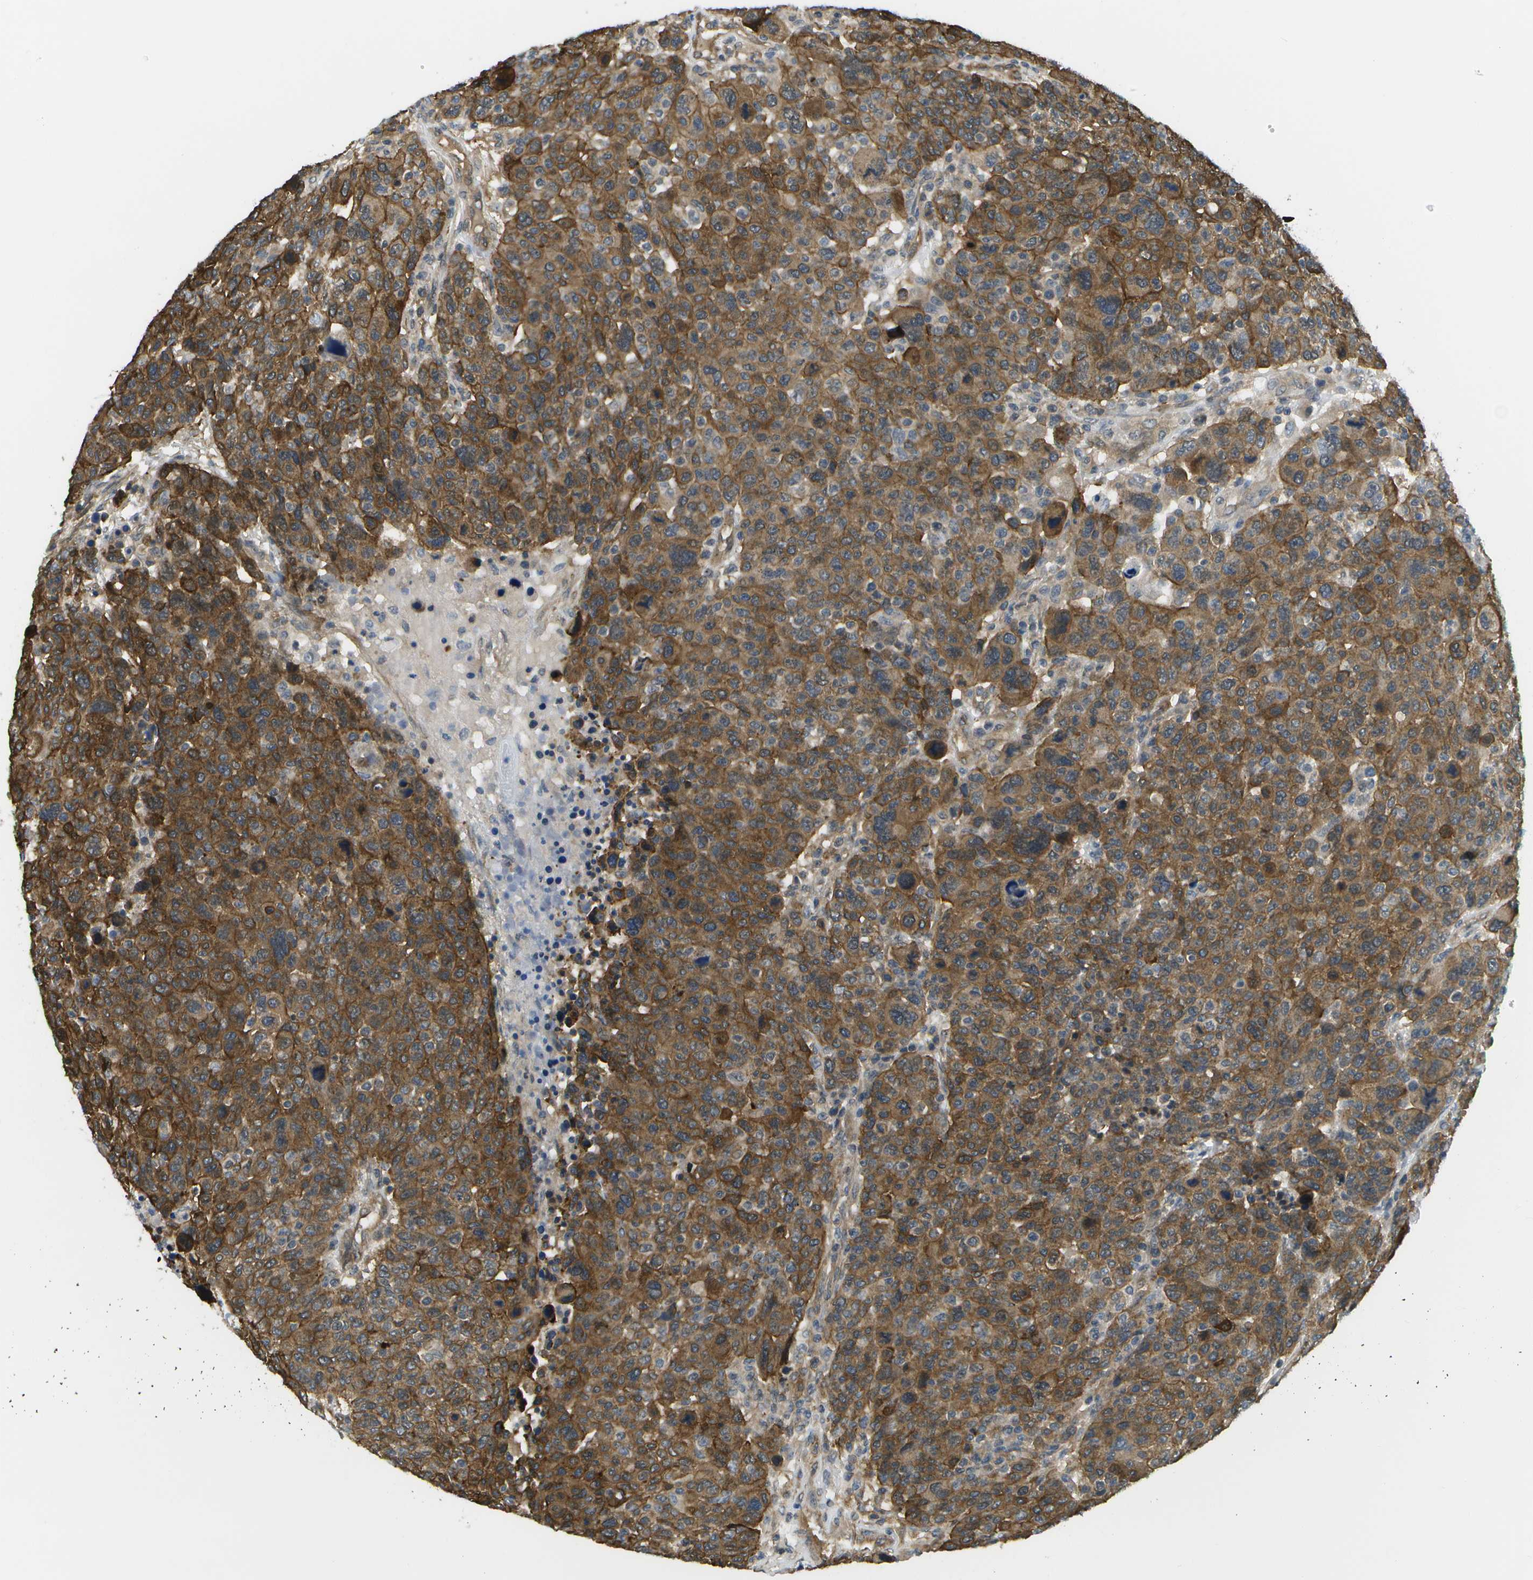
{"staining": {"intensity": "strong", "quantity": ">75%", "location": "cytoplasmic/membranous"}, "tissue": "breast cancer", "cell_type": "Tumor cells", "image_type": "cancer", "snomed": [{"axis": "morphology", "description": "Duct carcinoma"}, {"axis": "topography", "description": "Breast"}], "caption": "Strong cytoplasmic/membranous positivity is seen in approximately >75% of tumor cells in breast cancer.", "gene": "KIAA0040", "patient": {"sex": "female", "age": 37}}